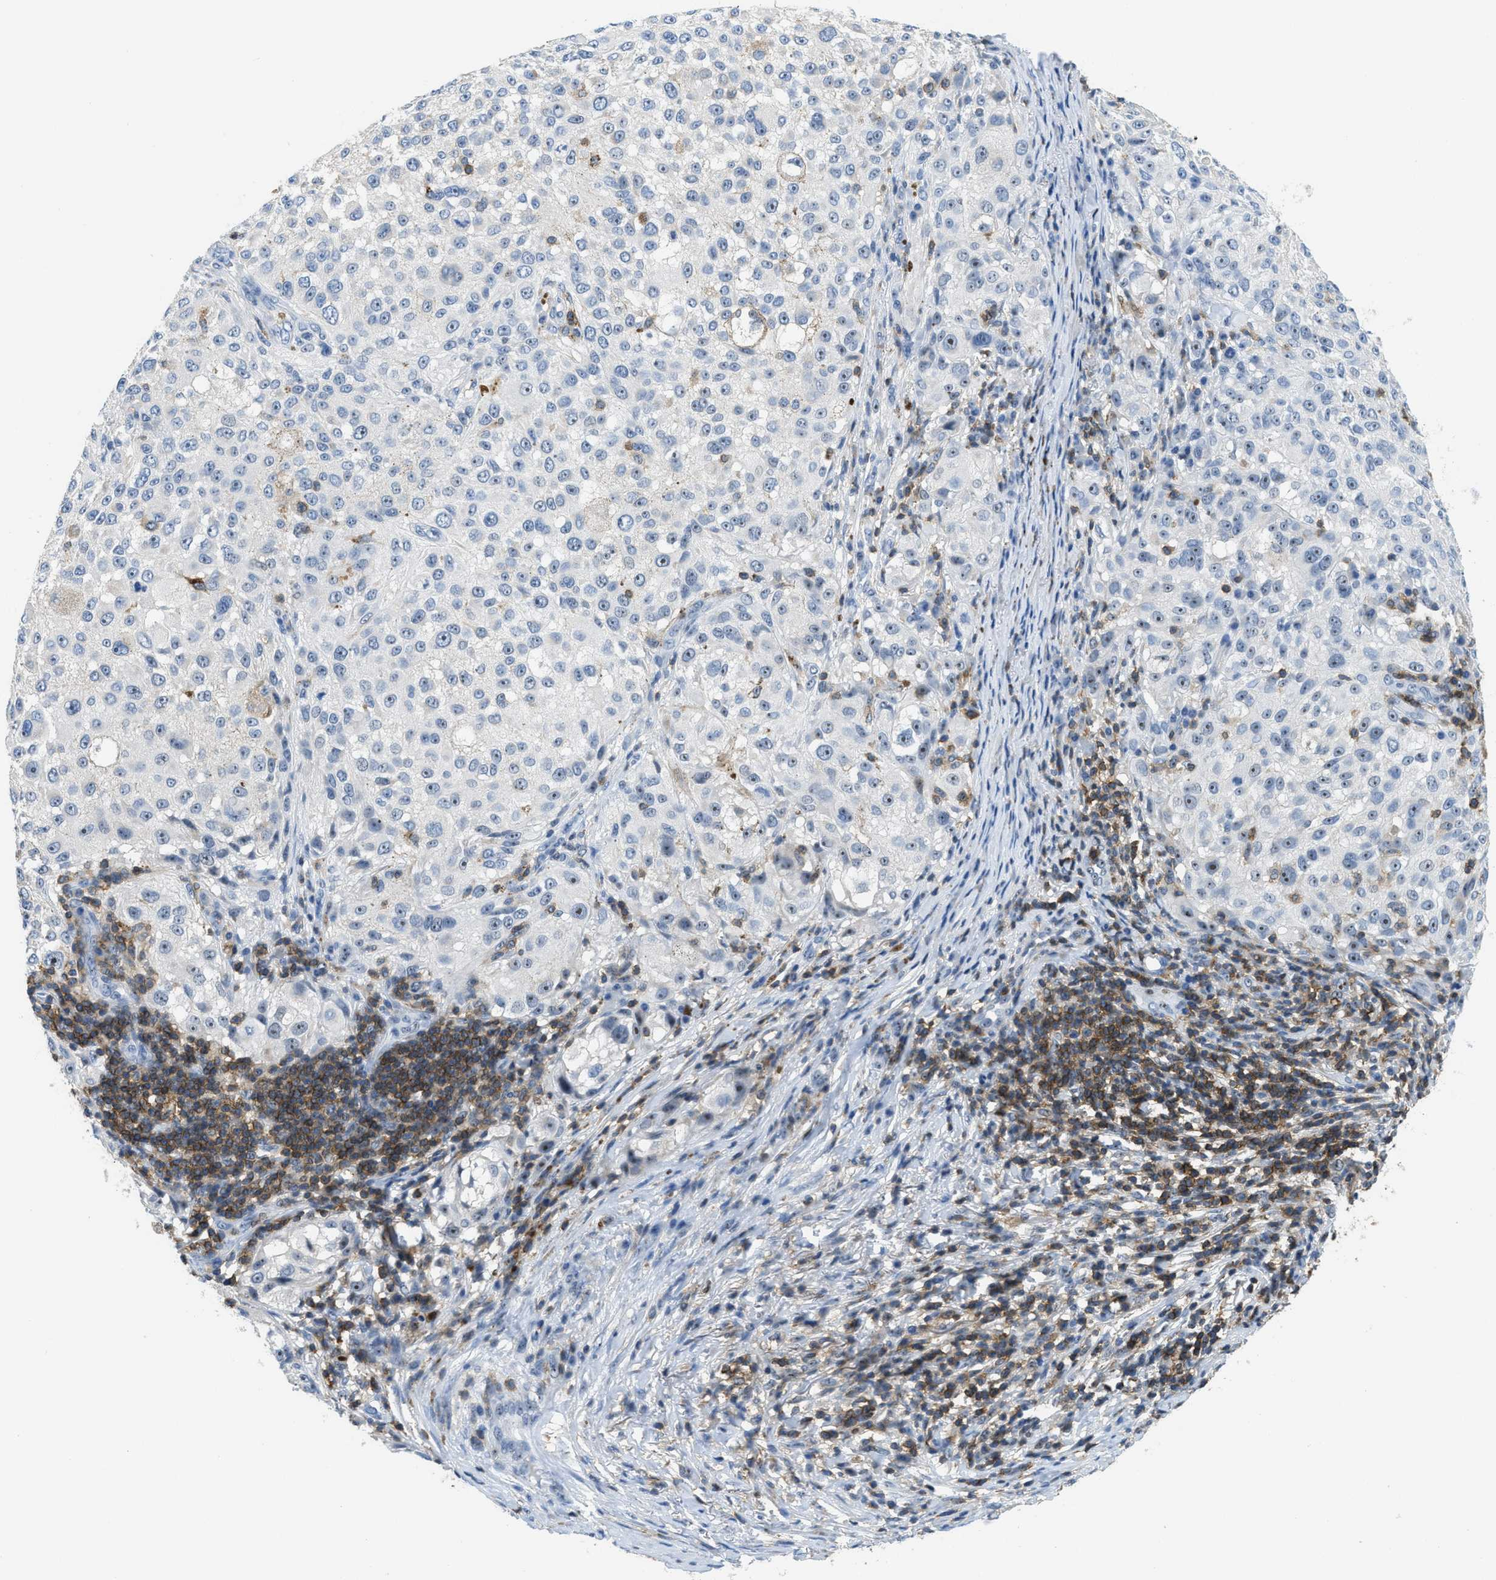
{"staining": {"intensity": "negative", "quantity": "none", "location": "none"}, "tissue": "melanoma", "cell_type": "Tumor cells", "image_type": "cancer", "snomed": [{"axis": "morphology", "description": "Necrosis, NOS"}, {"axis": "morphology", "description": "Malignant melanoma, NOS"}, {"axis": "topography", "description": "Skin"}], "caption": "Immunohistochemistry of human melanoma reveals no staining in tumor cells.", "gene": "FAM151A", "patient": {"sex": "female", "age": 87}}